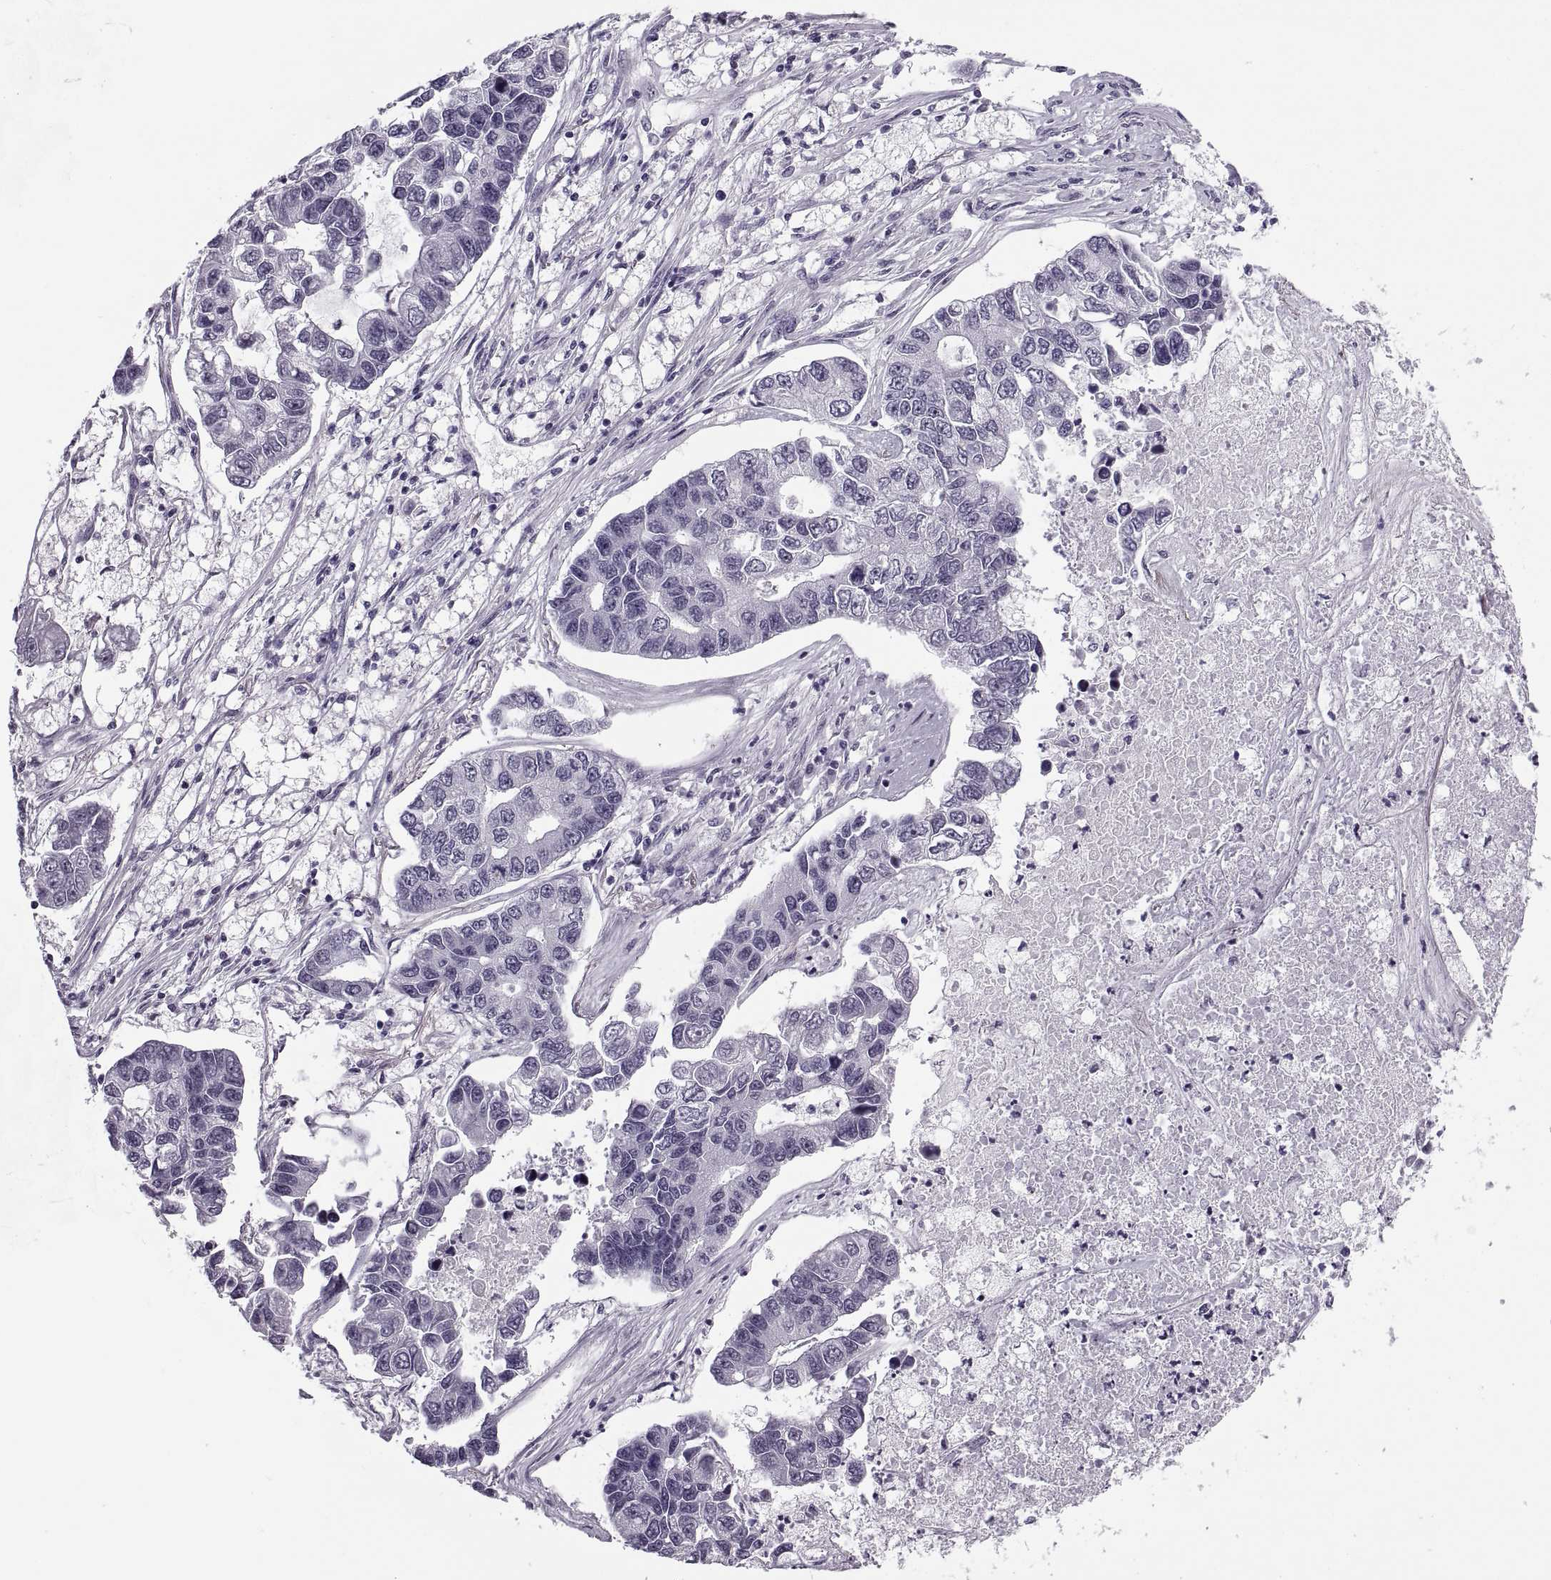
{"staining": {"intensity": "negative", "quantity": "none", "location": "none"}, "tissue": "lung cancer", "cell_type": "Tumor cells", "image_type": "cancer", "snomed": [{"axis": "morphology", "description": "Adenocarcinoma, NOS"}, {"axis": "topography", "description": "Bronchus"}, {"axis": "topography", "description": "Lung"}], "caption": "IHC of human lung cancer shows no positivity in tumor cells.", "gene": "TBC1D3G", "patient": {"sex": "female", "age": 51}}